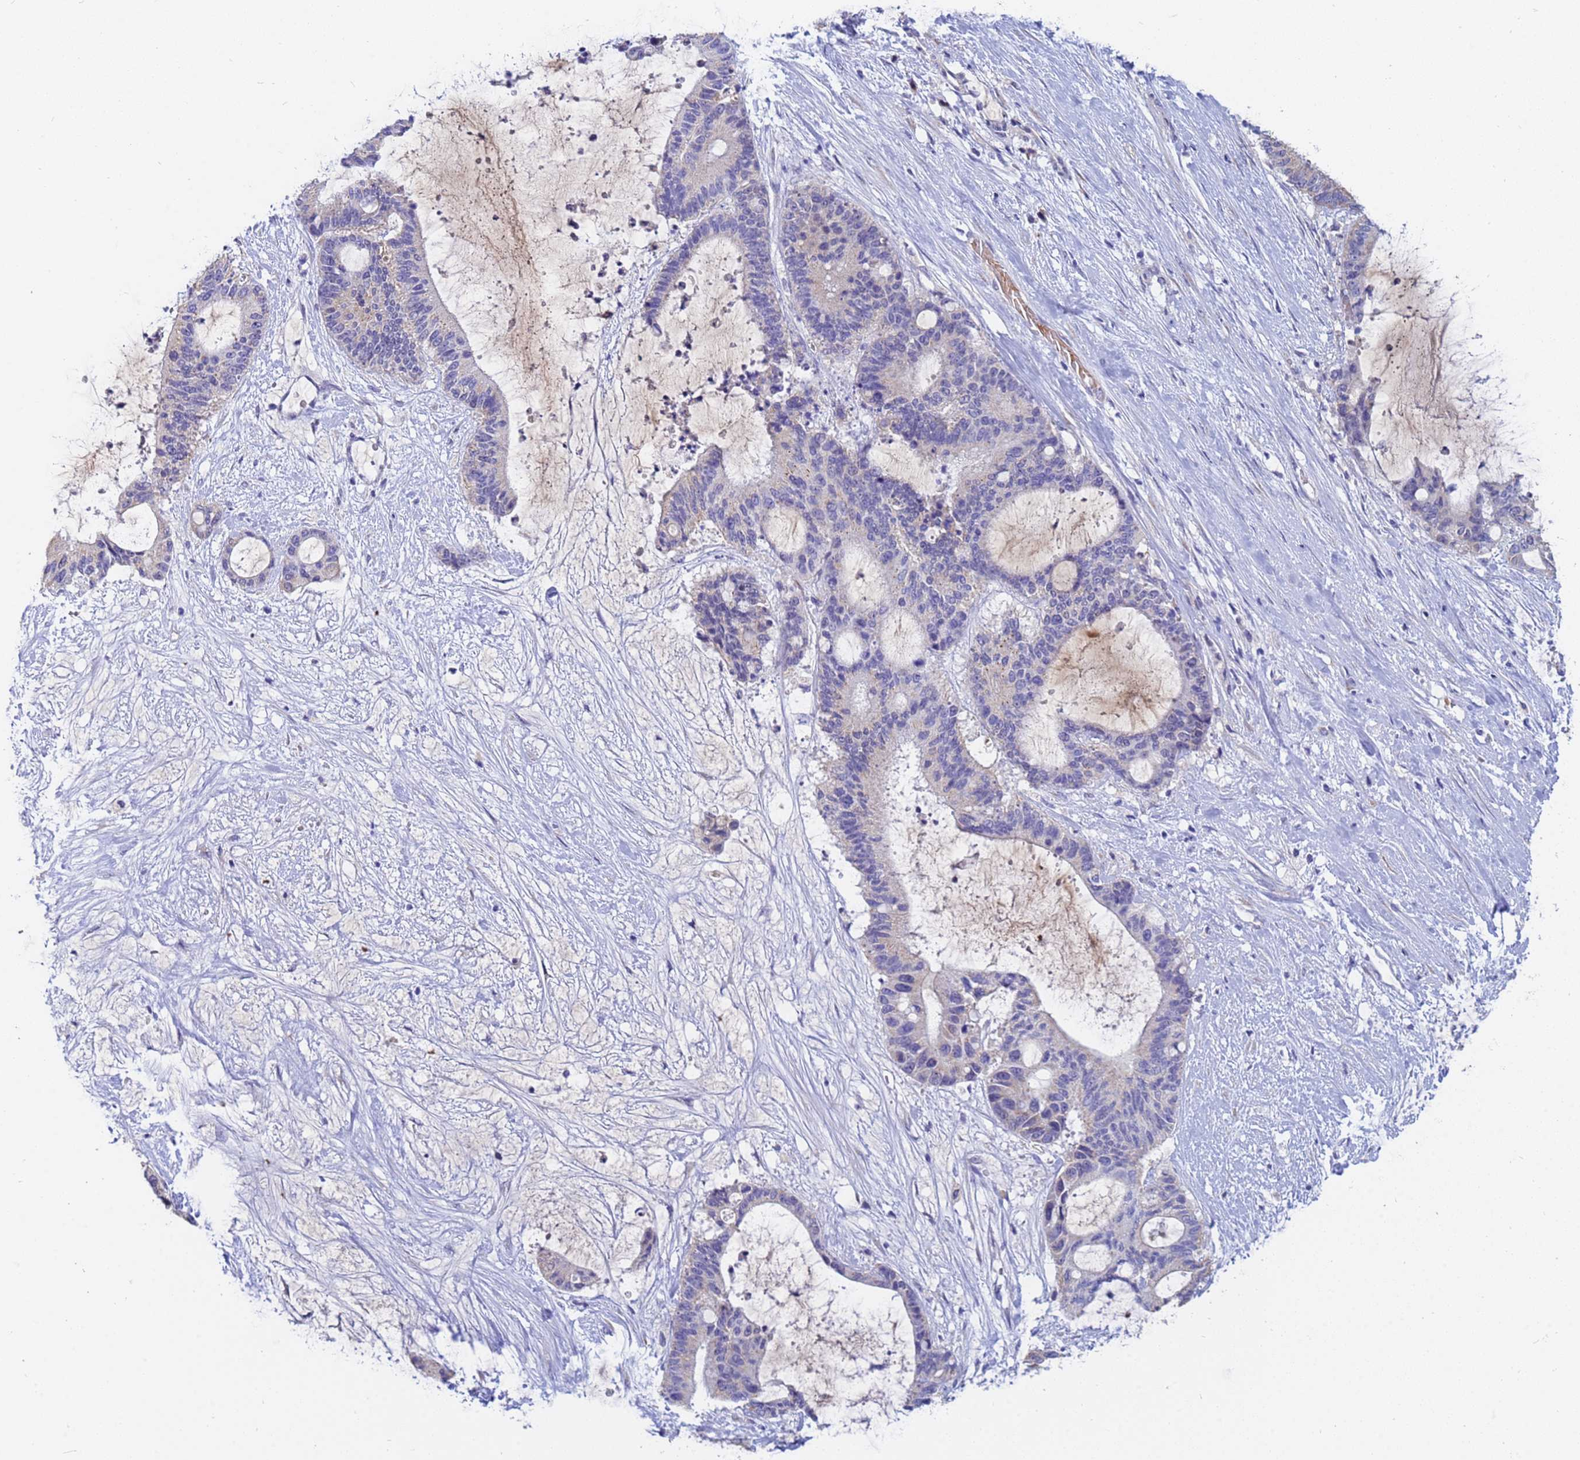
{"staining": {"intensity": "negative", "quantity": "none", "location": "none"}, "tissue": "liver cancer", "cell_type": "Tumor cells", "image_type": "cancer", "snomed": [{"axis": "morphology", "description": "Normal tissue, NOS"}, {"axis": "morphology", "description": "Cholangiocarcinoma"}, {"axis": "topography", "description": "Liver"}, {"axis": "topography", "description": "Peripheral nerve tissue"}], "caption": "This is an IHC photomicrograph of human liver cholangiocarcinoma. There is no staining in tumor cells.", "gene": "IHO1", "patient": {"sex": "female", "age": 73}}